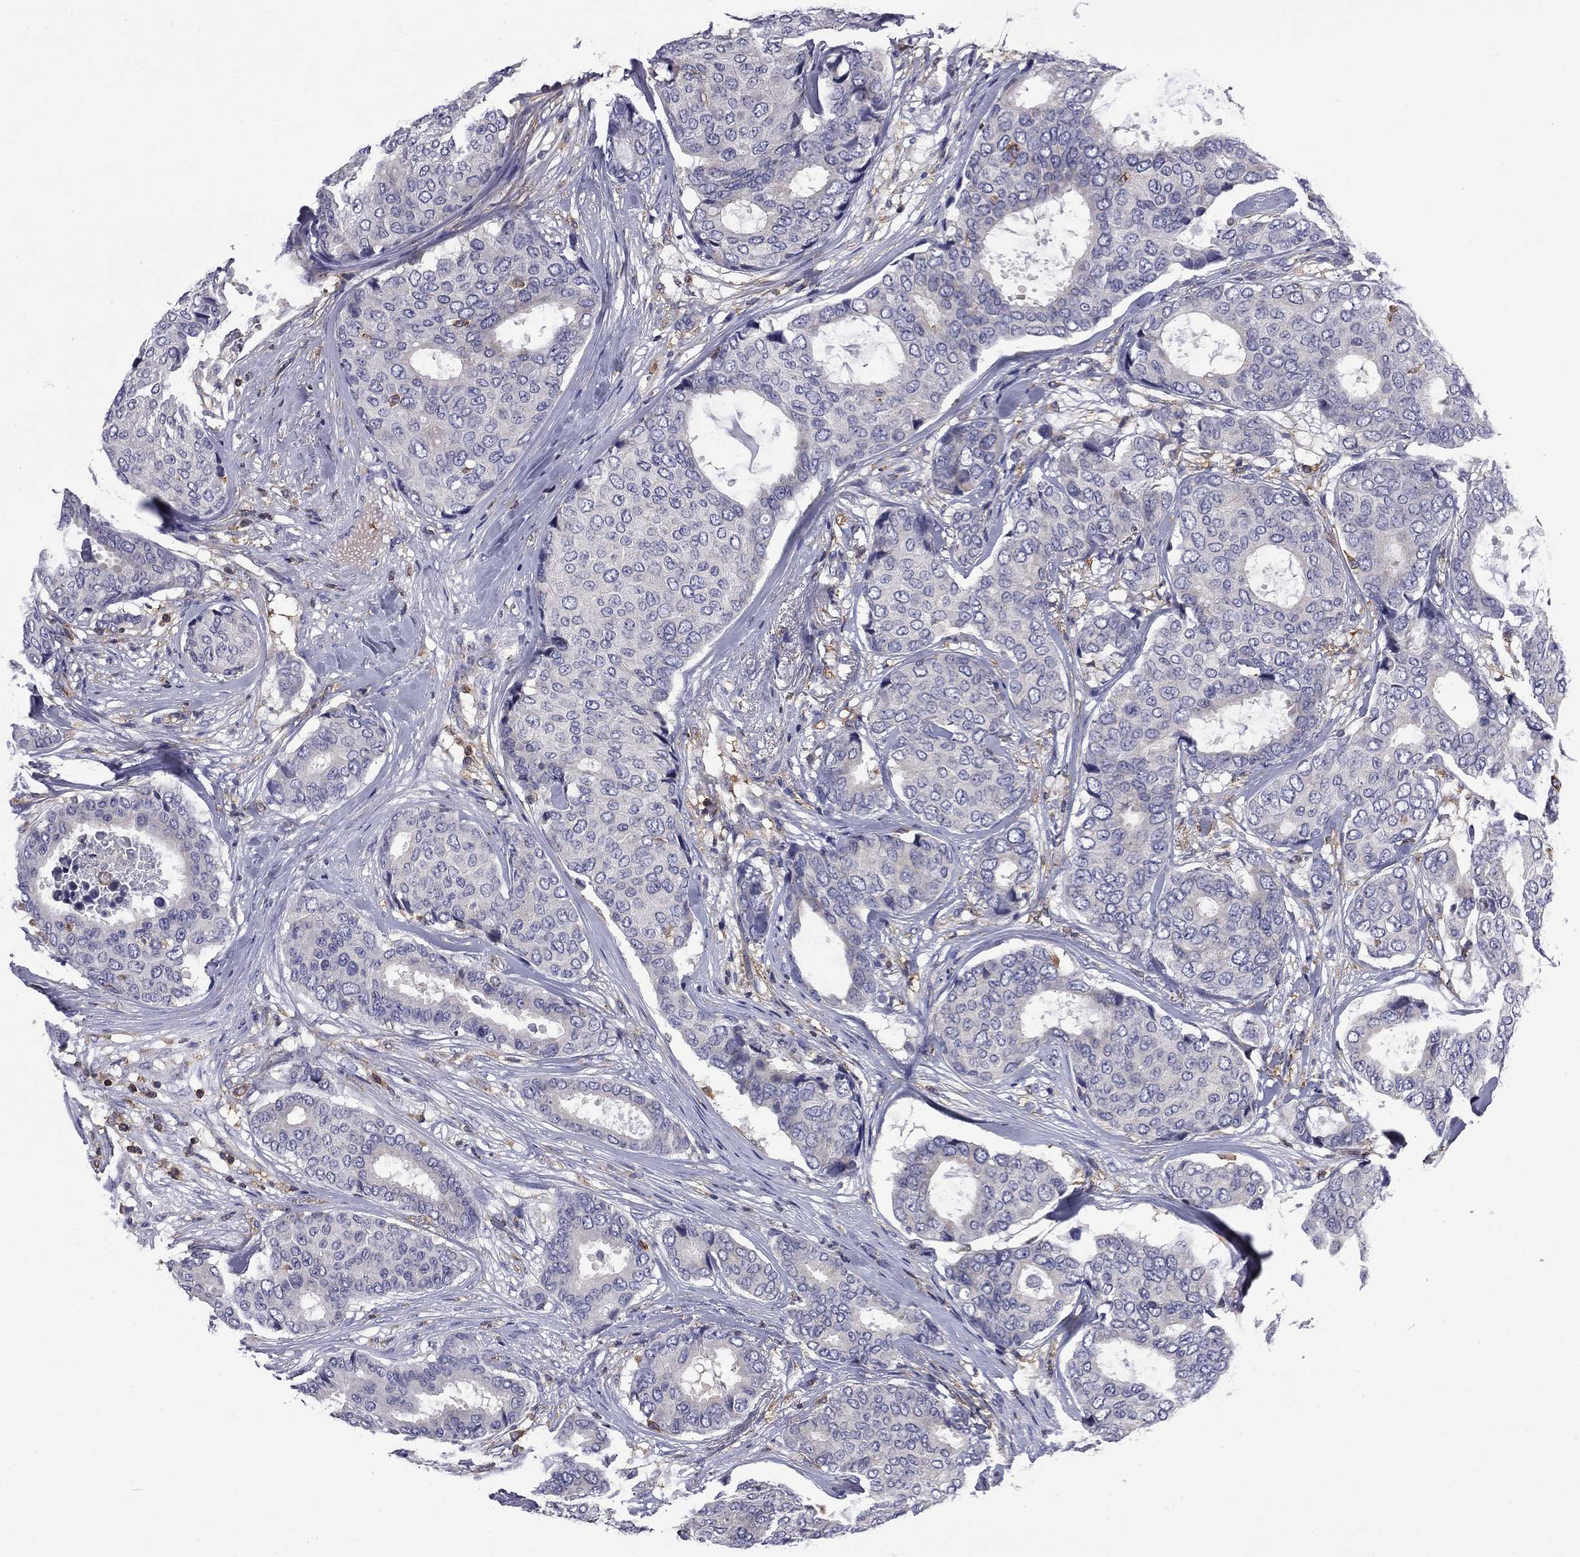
{"staining": {"intensity": "negative", "quantity": "none", "location": "none"}, "tissue": "breast cancer", "cell_type": "Tumor cells", "image_type": "cancer", "snomed": [{"axis": "morphology", "description": "Duct carcinoma"}, {"axis": "topography", "description": "Breast"}], "caption": "Protein analysis of breast cancer (intraductal carcinoma) shows no significant expression in tumor cells.", "gene": "ARHGAP45", "patient": {"sex": "female", "age": 75}}